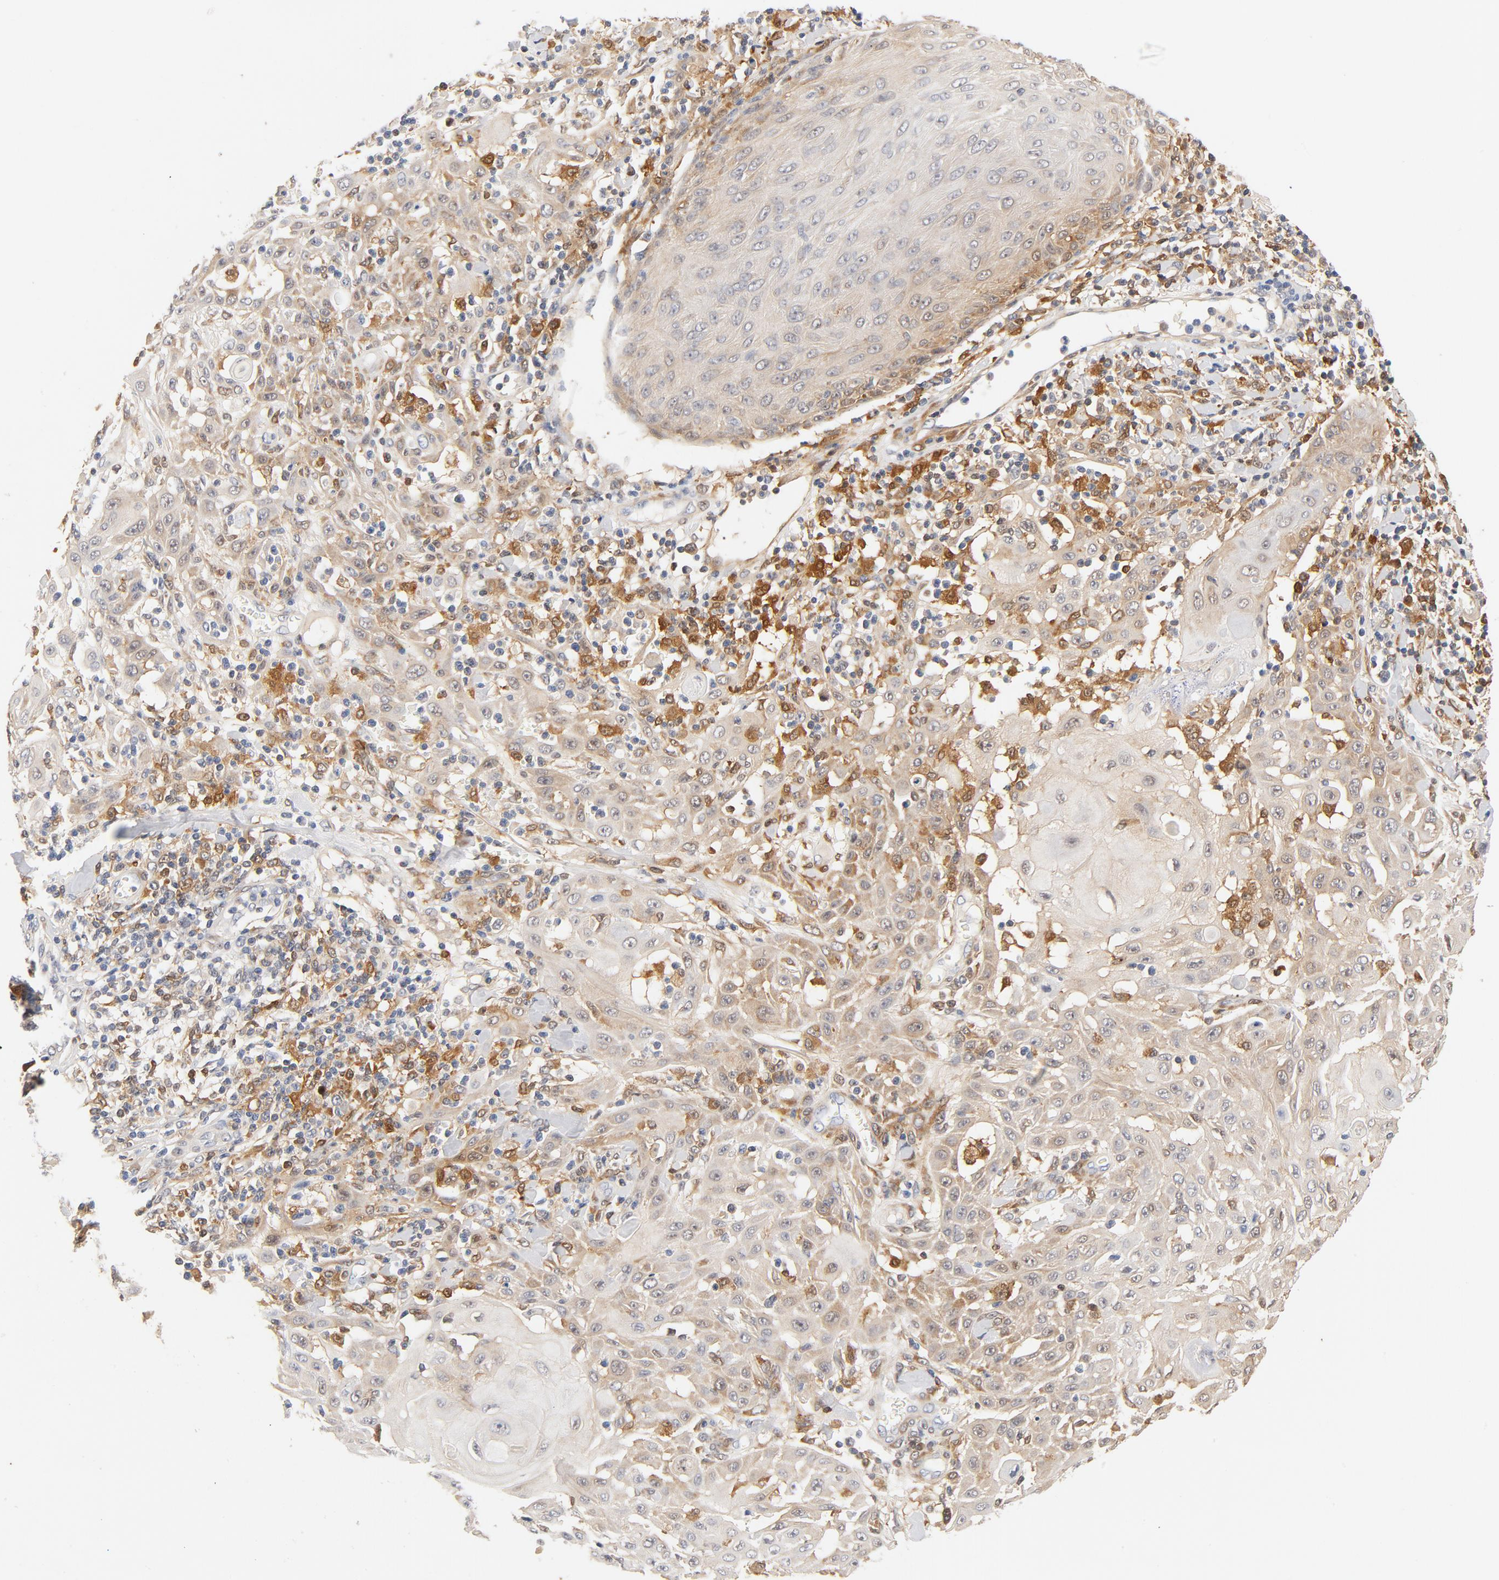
{"staining": {"intensity": "moderate", "quantity": "25%-75%", "location": "cytoplasmic/membranous"}, "tissue": "skin cancer", "cell_type": "Tumor cells", "image_type": "cancer", "snomed": [{"axis": "morphology", "description": "Squamous cell carcinoma, NOS"}, {"axis": "topography", "description": "Skin"}], "caption": "A brown stain highlights moderate cytoplasmic/membranous expression of a protein in skin cancer tumor cells.", "gene": "STAT1", "patient": {"sex": "male", "age": 24}}